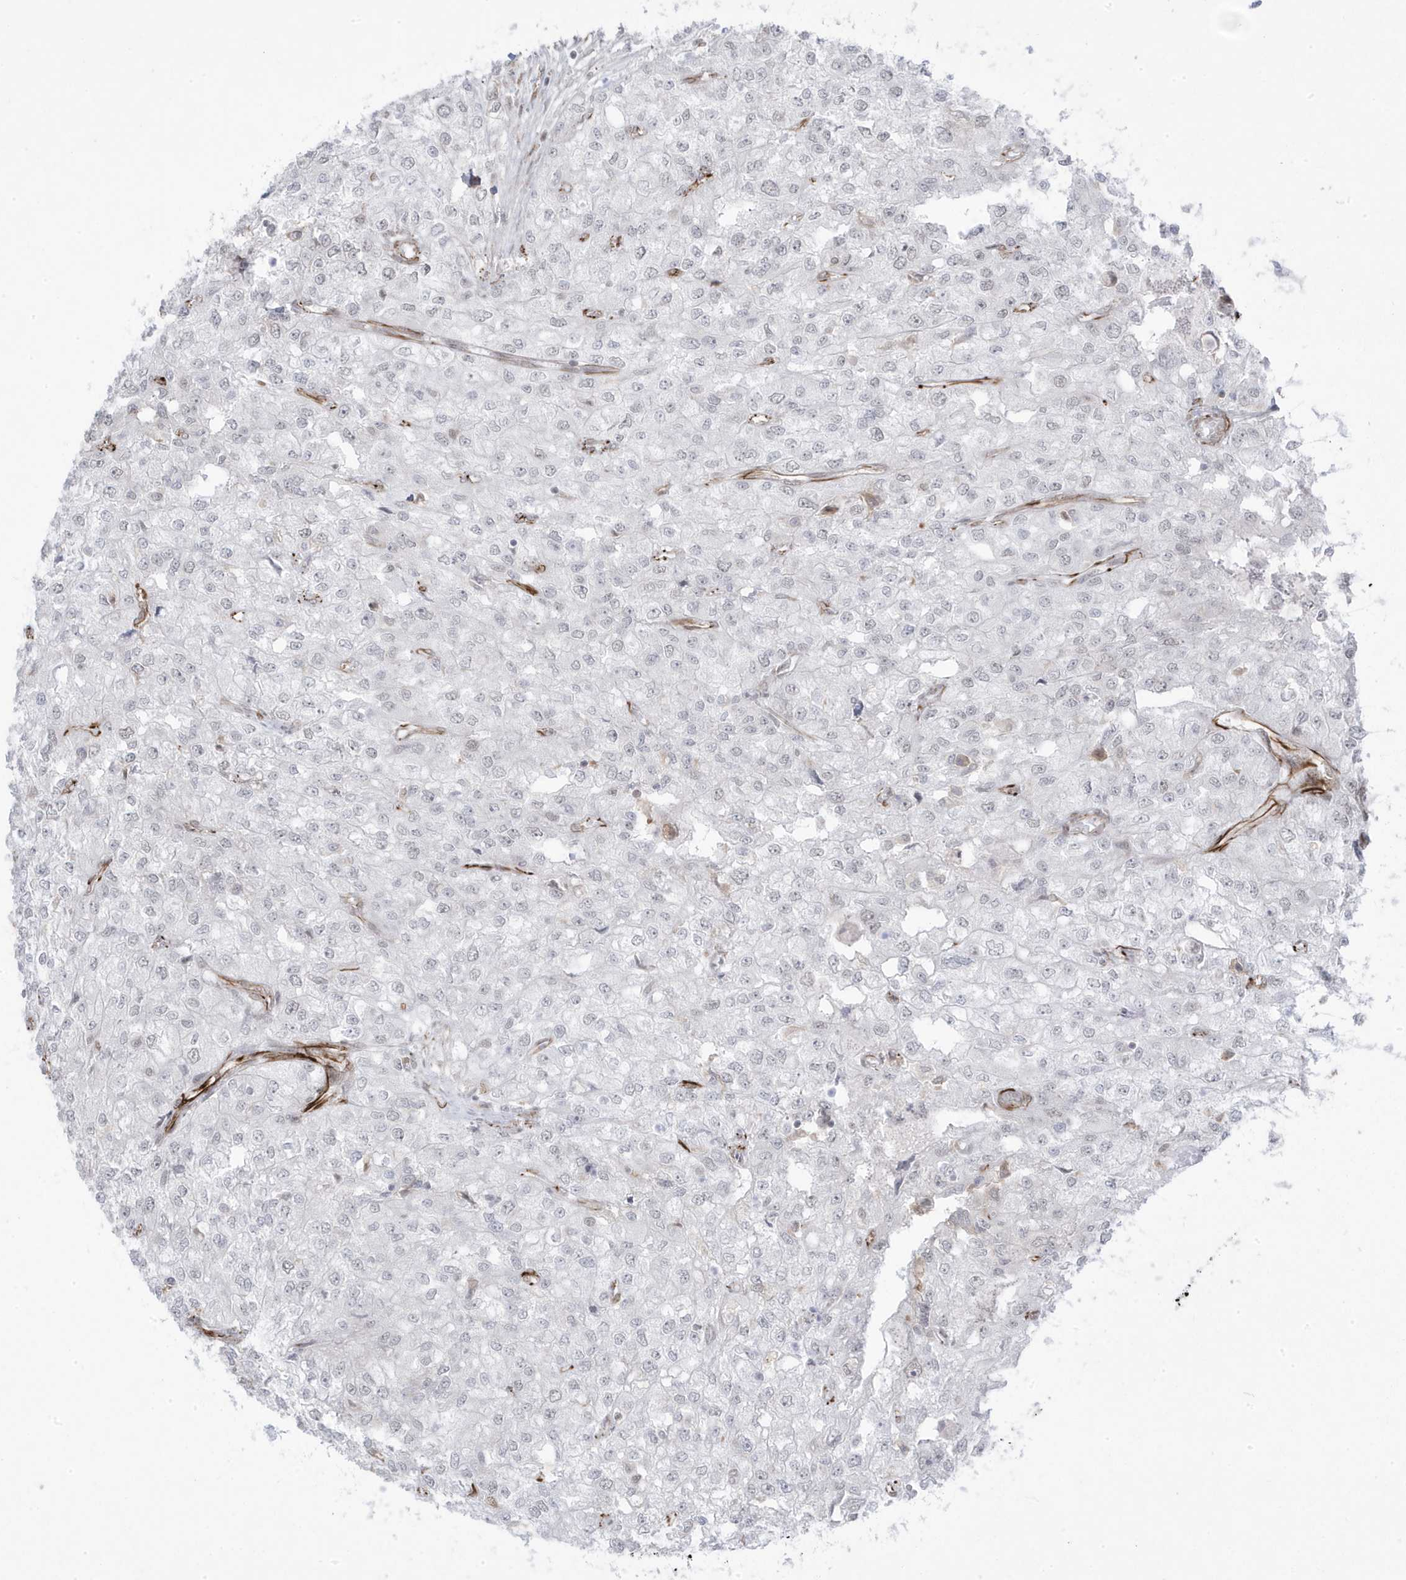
{"staining": {"intensity": "negative", "quantity": "none", "location": "none"}, "tissue": "renal cancer", "cell_type": "Tumor cells", "image_type": "cancer", "snomed": [{"axis": "morphology", "description": "Adenocarcinoma, NOS"}, {"axis": "topography", "description": "Kidney"}], "caption": "The micrograph exhibits no significant positivity in tumor cells of renal cancer.", "gene": "ADAMTSL3", "patient": {"sex": "female", "age": 54}}